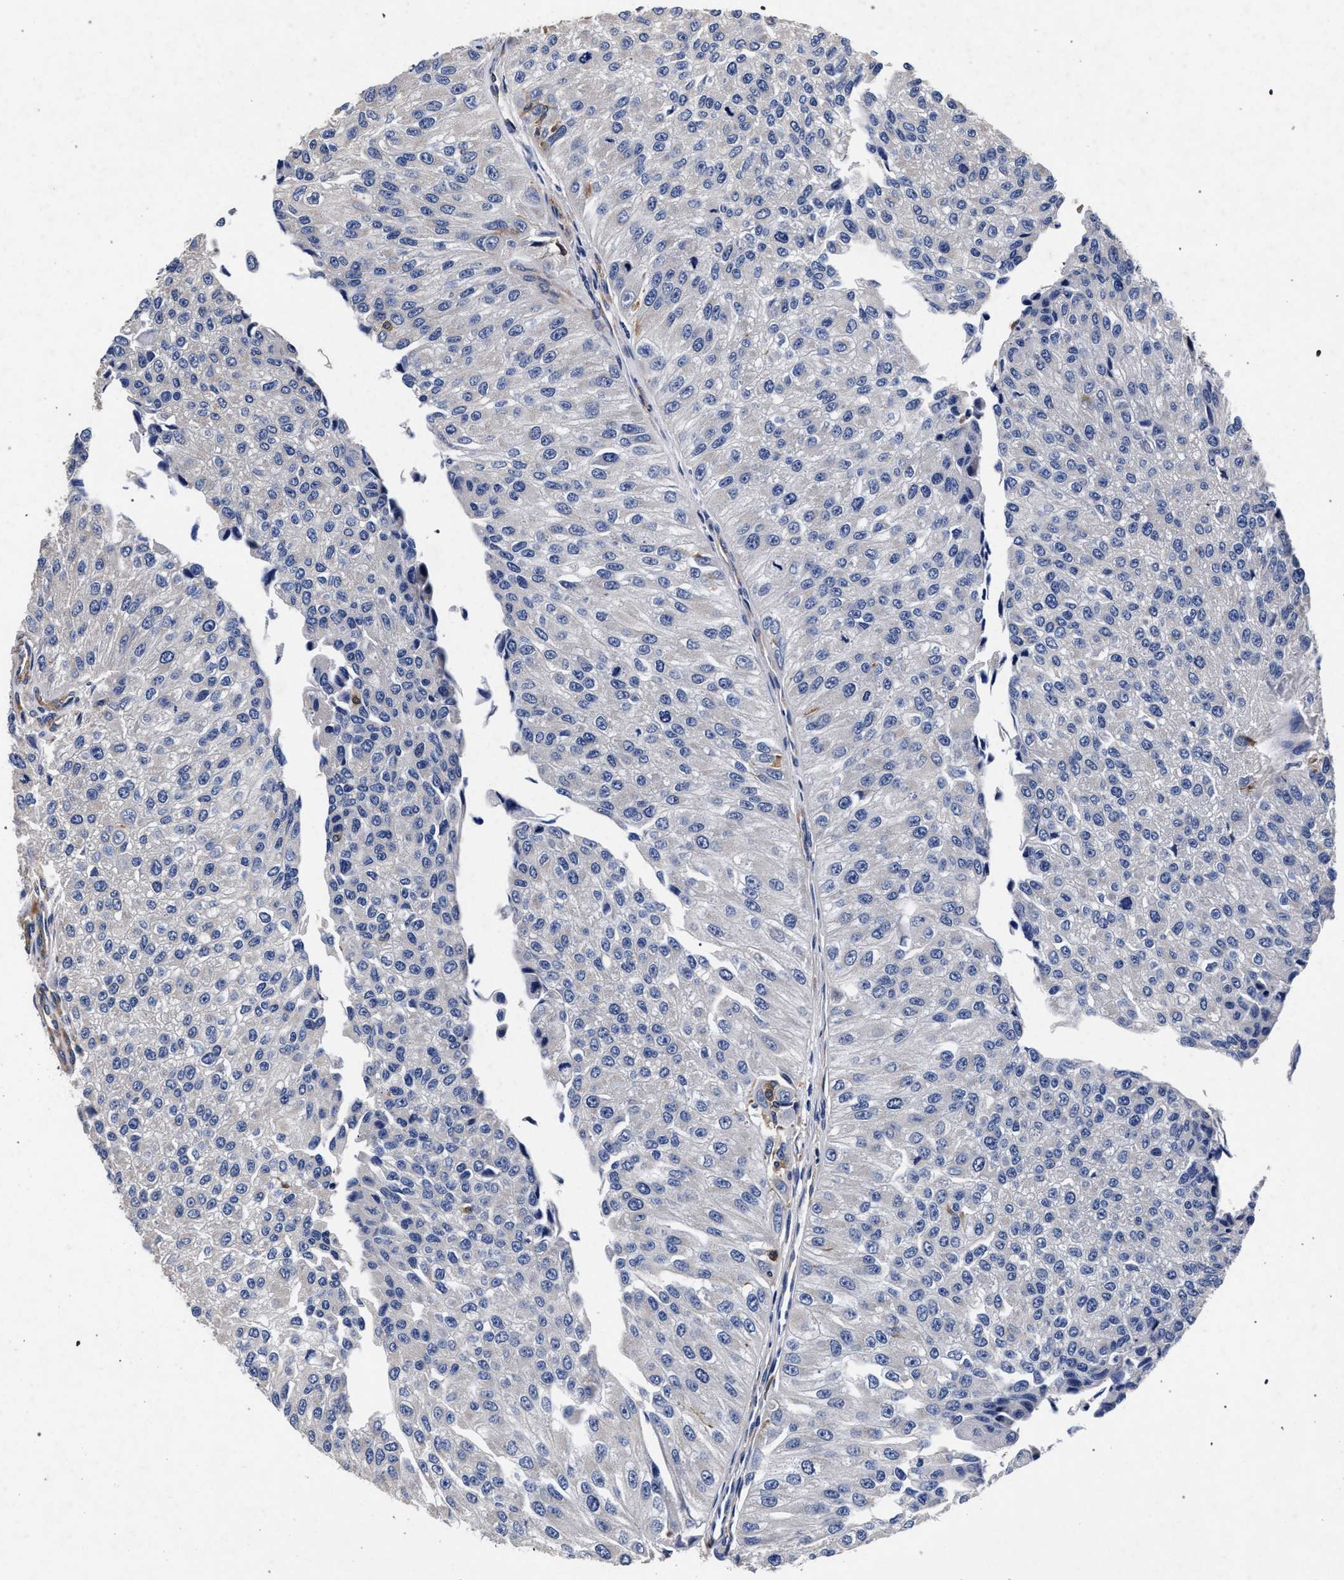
{"staining": {"intensity": "negative", "quantity": "none", "location": "none"}, "tissue": "urothelial cancer", "cell_type": "Tumor cells", "image_type": "cancer", "snomed": [{"axis": "morphology", "description": "Urothelial carcinoma, High grade"}, {"axis": "topography", "description": "Kidney"}, {"axis": "topography", "description": "Urinary bladder"}], "caption": "Tumor cells are negative for brown protein staining in urothelial carcinoma (high-grade).", "gene": "CFAP95", "patient": {"sex": "male", "age": 77}}